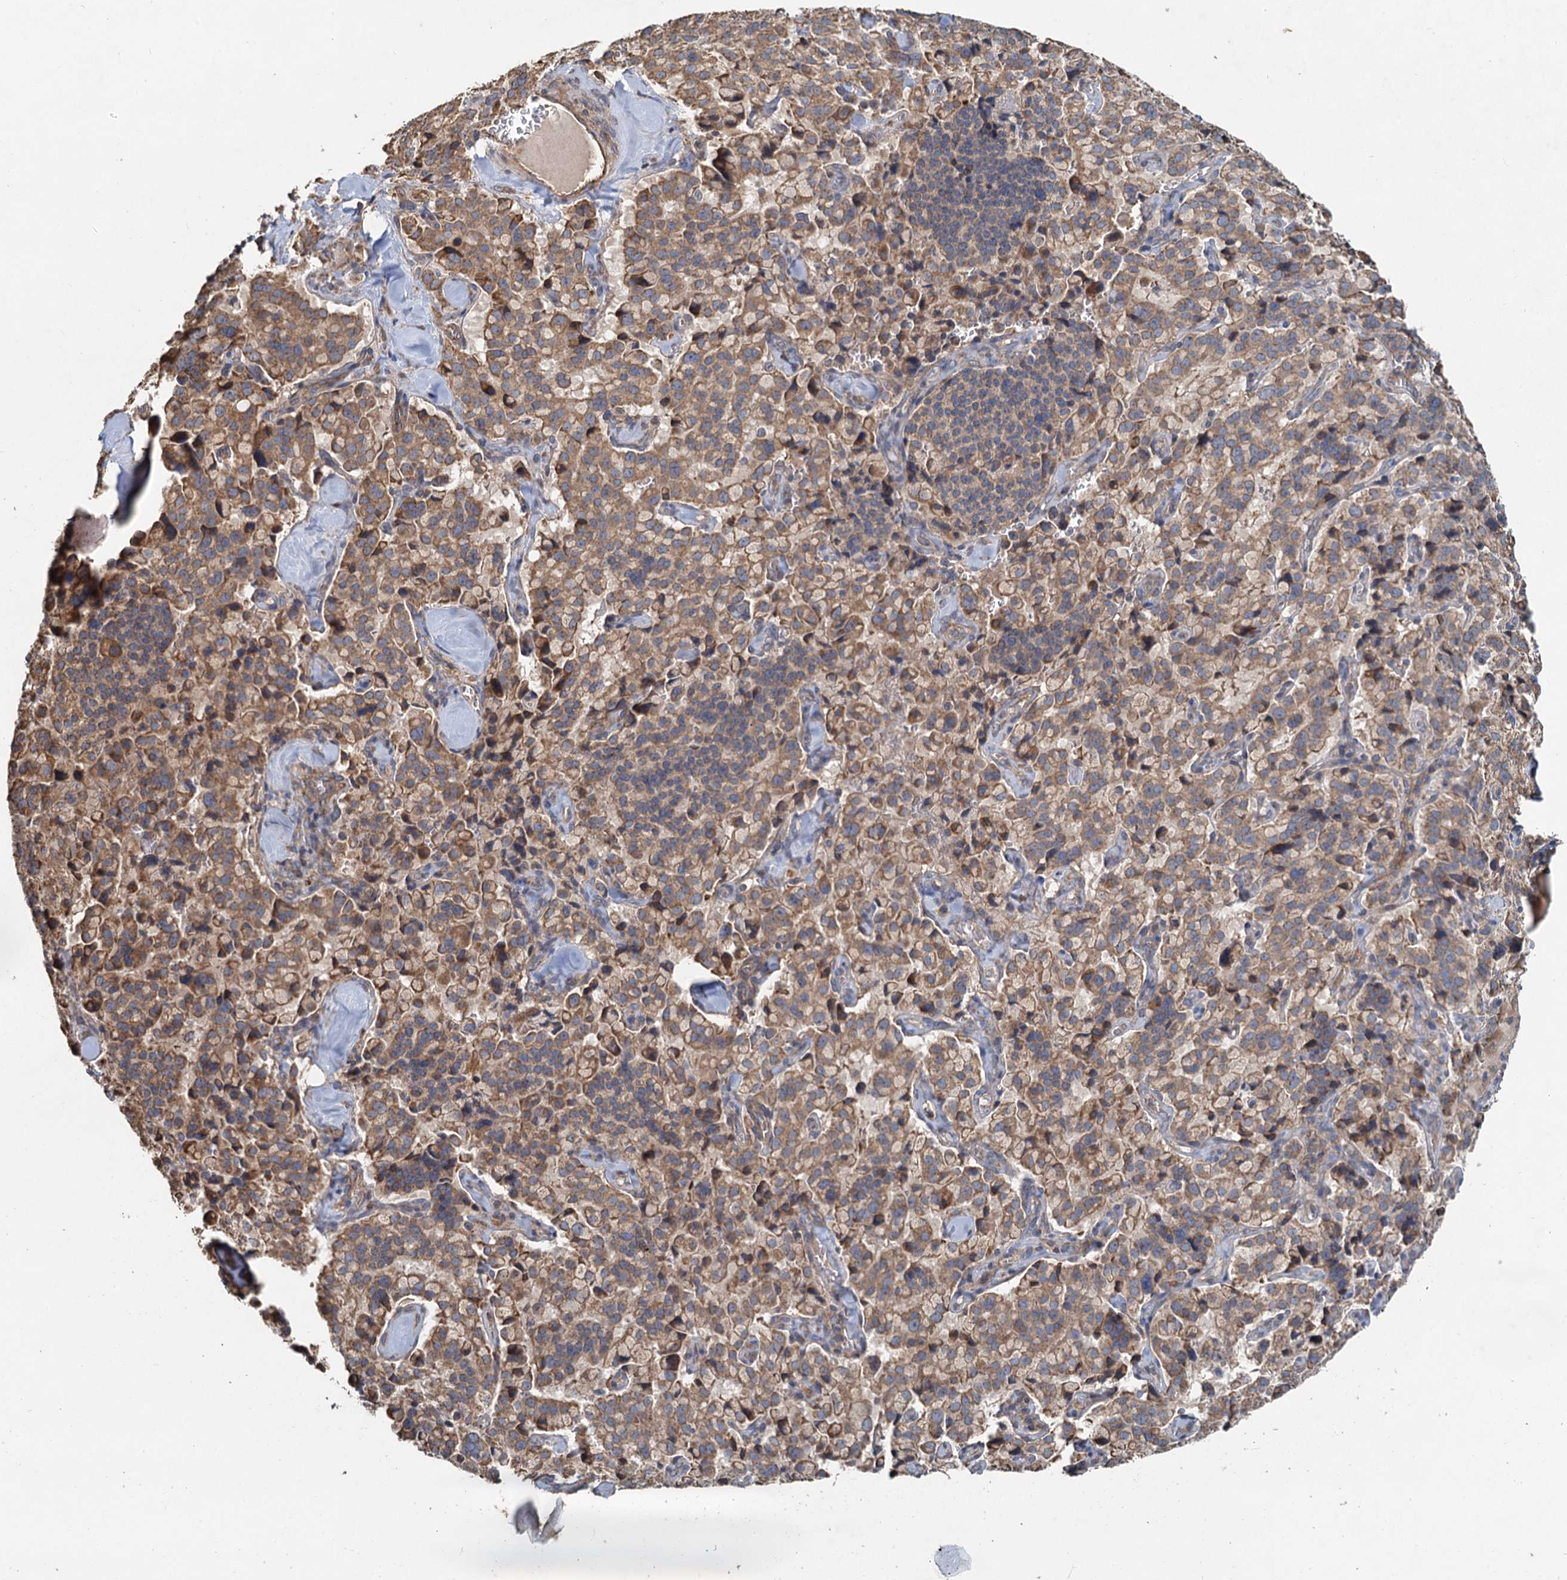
{"staining": {"intensity": "moderate", "quantity": ">75%", "location": "cytoplasmic/membranous"}, "tissue": "pancreatic cancer", "cell_type": "Tumor cells", "image_type": "cancer", "snomed": [{"axis": "morphology", "description": "Adenocarcinoma, NOS"}, {"axis": "topography", "description": "Pancreas"}], "caption": "Pancreatic cancer (adenocarcinoma) stained for a protein exhibits moderate cytoplasmic/membranous positivity in tumor cells. The staining was performed using DAB to visualize the protein expression in brown, while the nuclei were stained in blue with hematoxylin (Magnification: 20x).", "gene": "SDS", "patient": {"sex": "male", "age": 65}}